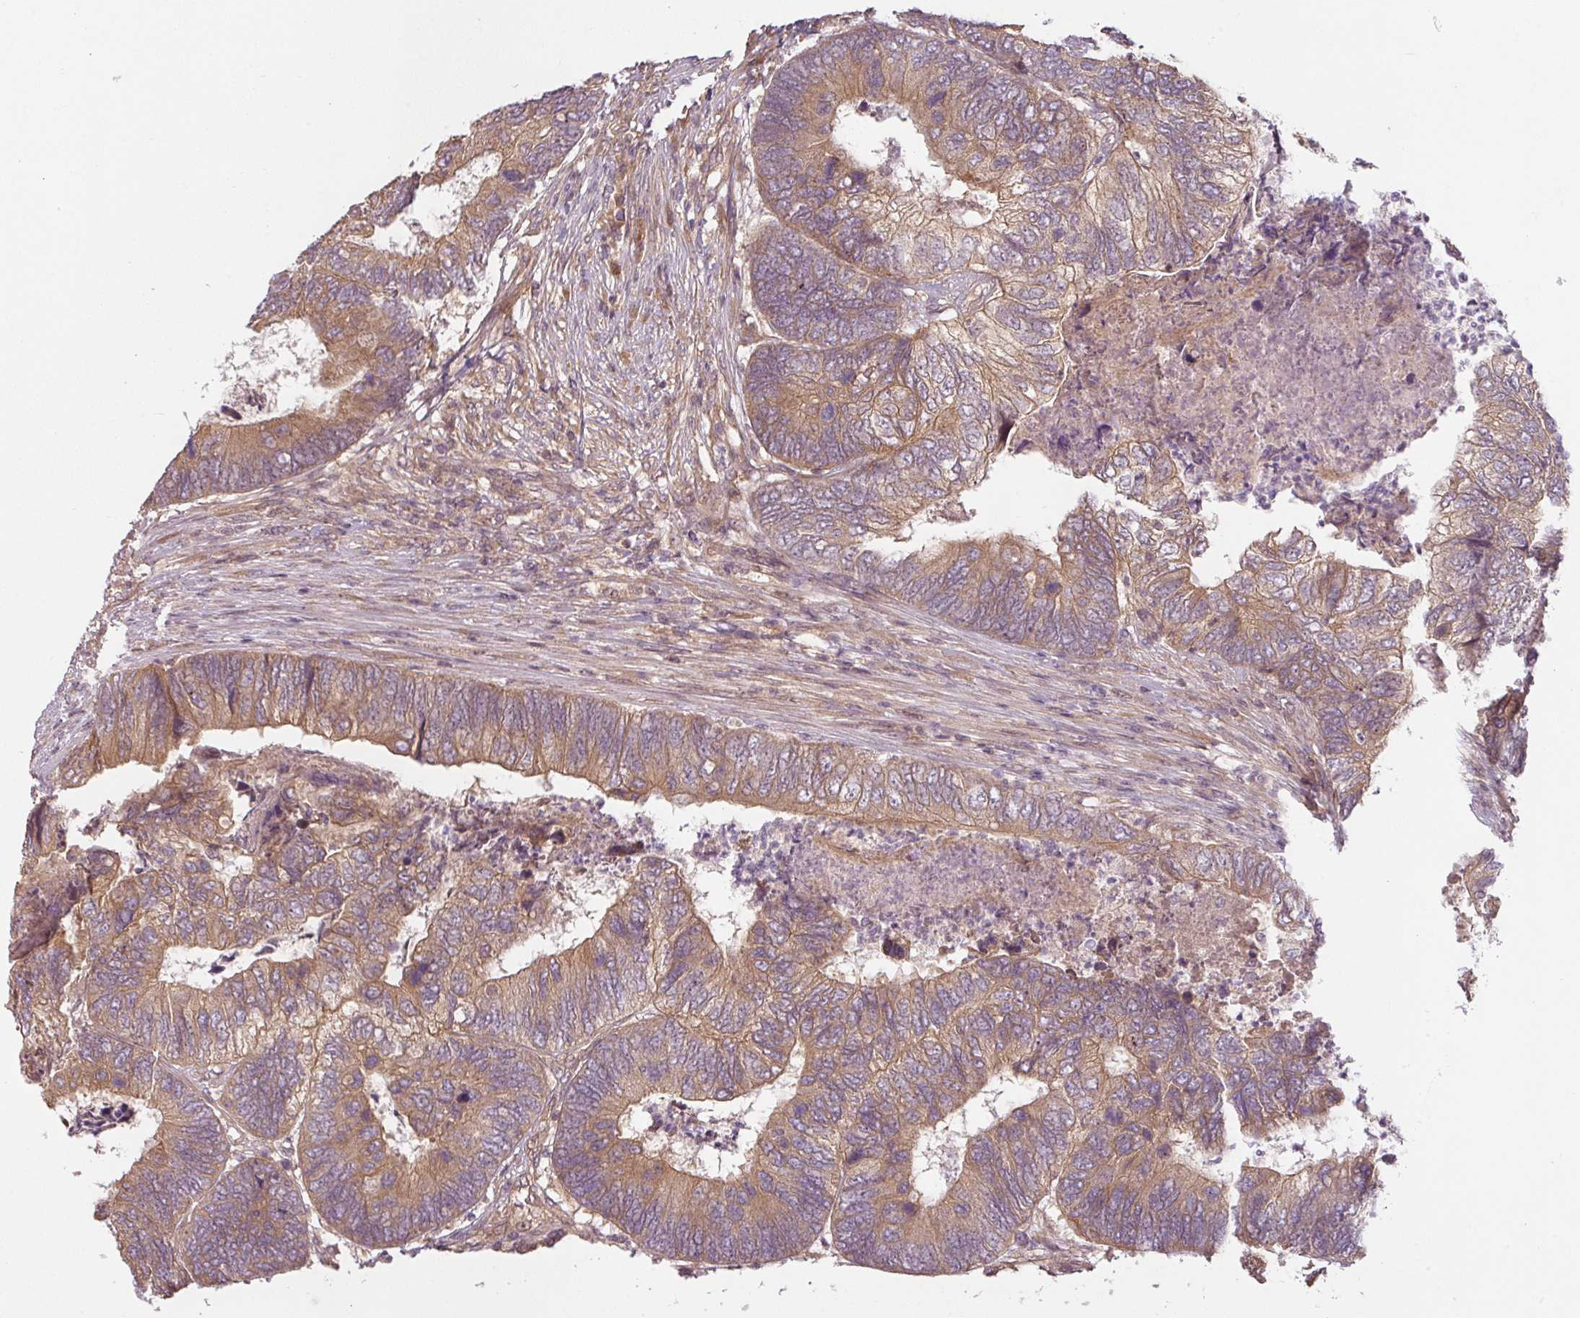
{"staining": {"intensity": "moderate", "quantity": ">75%", "location": "cytoplasmic/membranous"}, "tissue": "colorectal cancer", "cell_type": "Tumor cells", "image_type": "cancer", "snomed": [{"axis": "morphology", "description": "Adenocarcinoma, NOS"}, {"axis": "topography", "description": "Colon"}], "caption": "The photomicrograph shows immunohistochemical staining of colorectal cancer. There is moderate cytoplasmic/membranous expression is appreciated in about >75% of tumor cells.", "gene": "RNF31", "patient": {"sex": "female", "age": 67}}